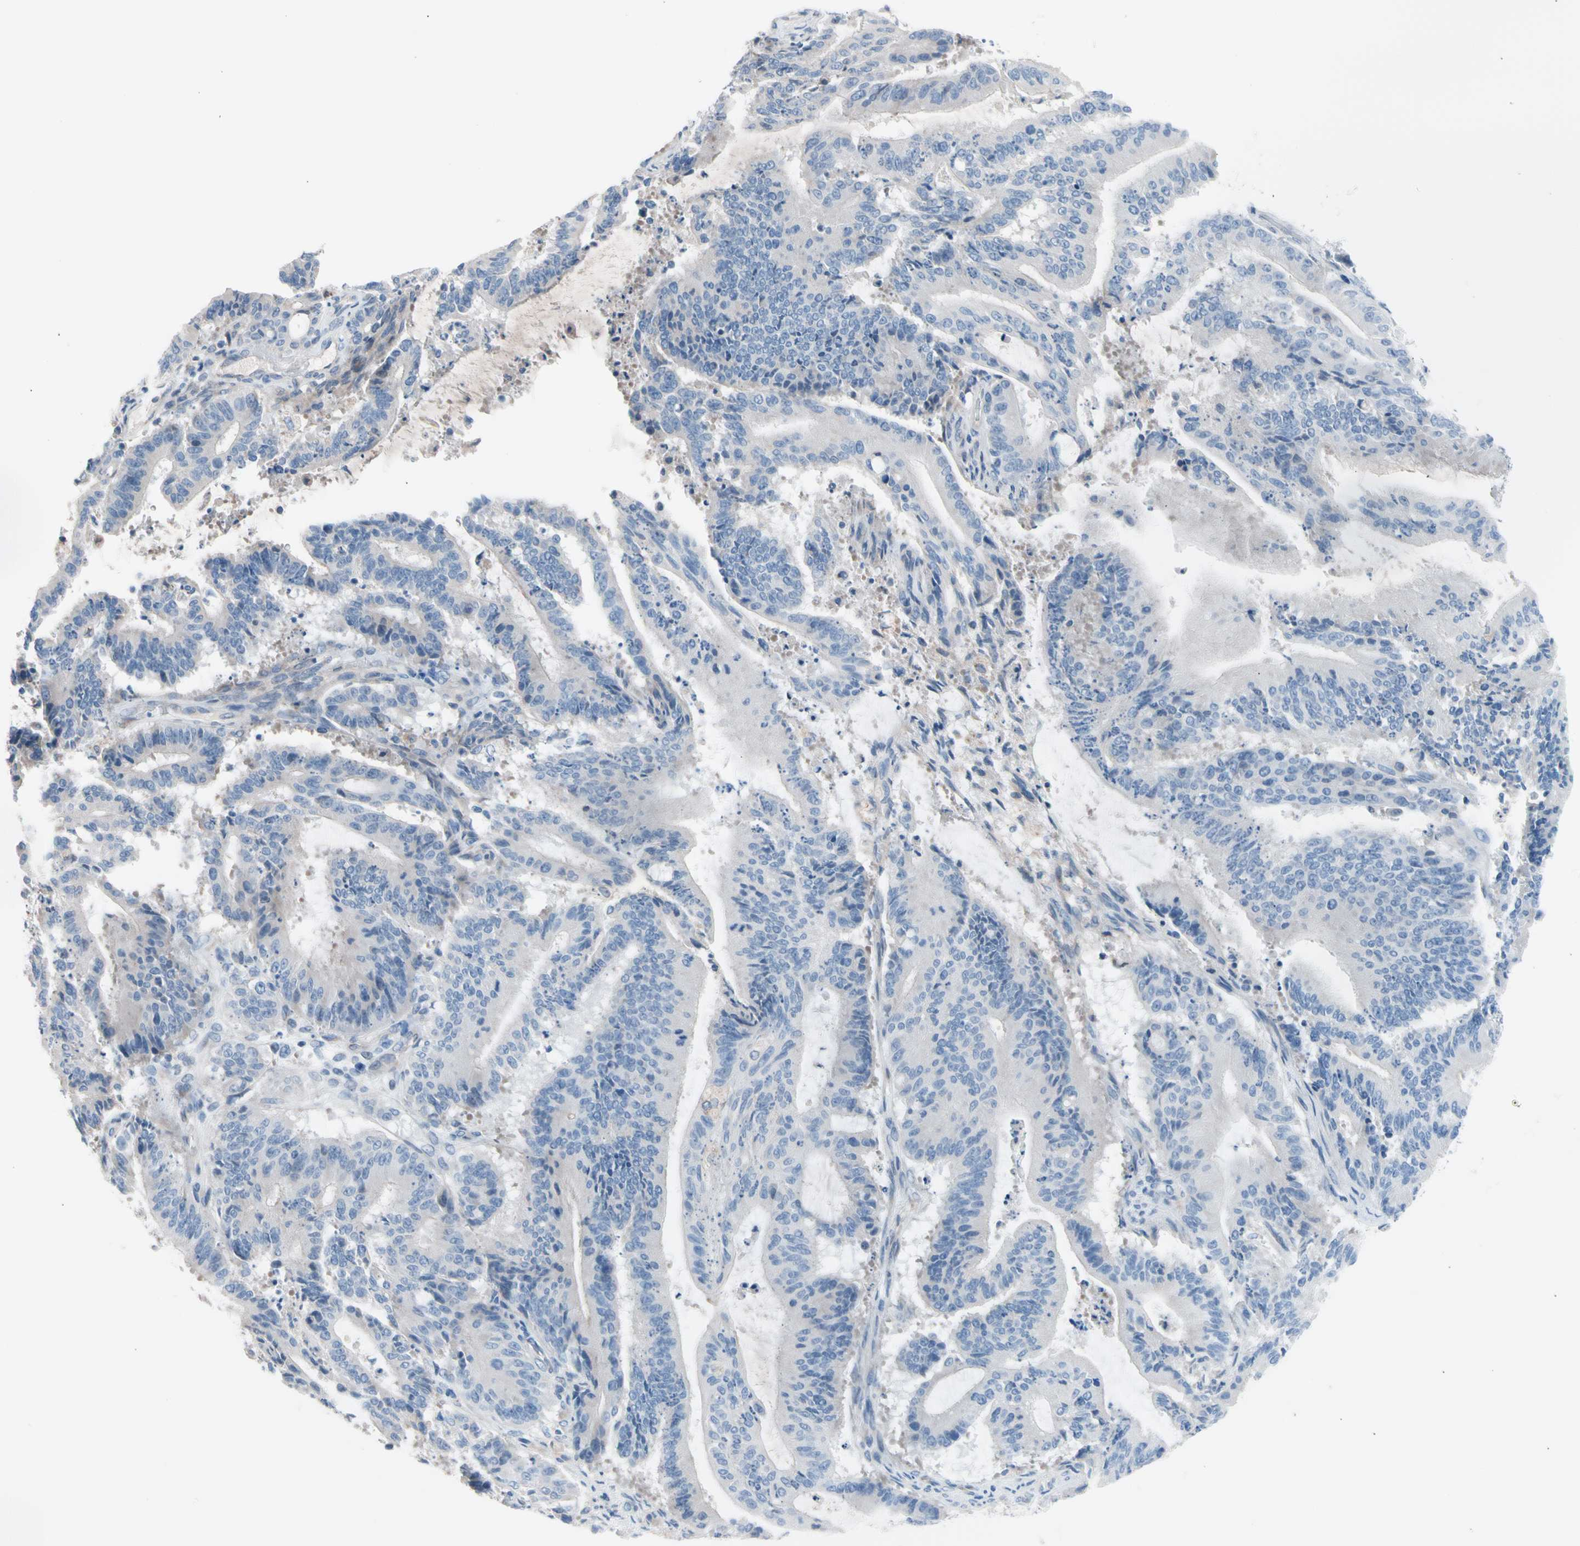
{"staining": {"intensity": "negative", "quantity": "none", "location": "none"}, "tissue": "liver cancer", "cell_type": "Tumor cells", "image_type": "cancer", "snomed": [{"axis": "morphology", "description": "Cholangiocarcinoma"}, {"axis": "topography", "description": "Liver"}], "caption": "Liver cholangiocarcinoma was stained to show a protein in brown. There is no significant staining in tumor cells.", "gene": "CASQ1", "patient": {"sex": "female", "age": 73}}